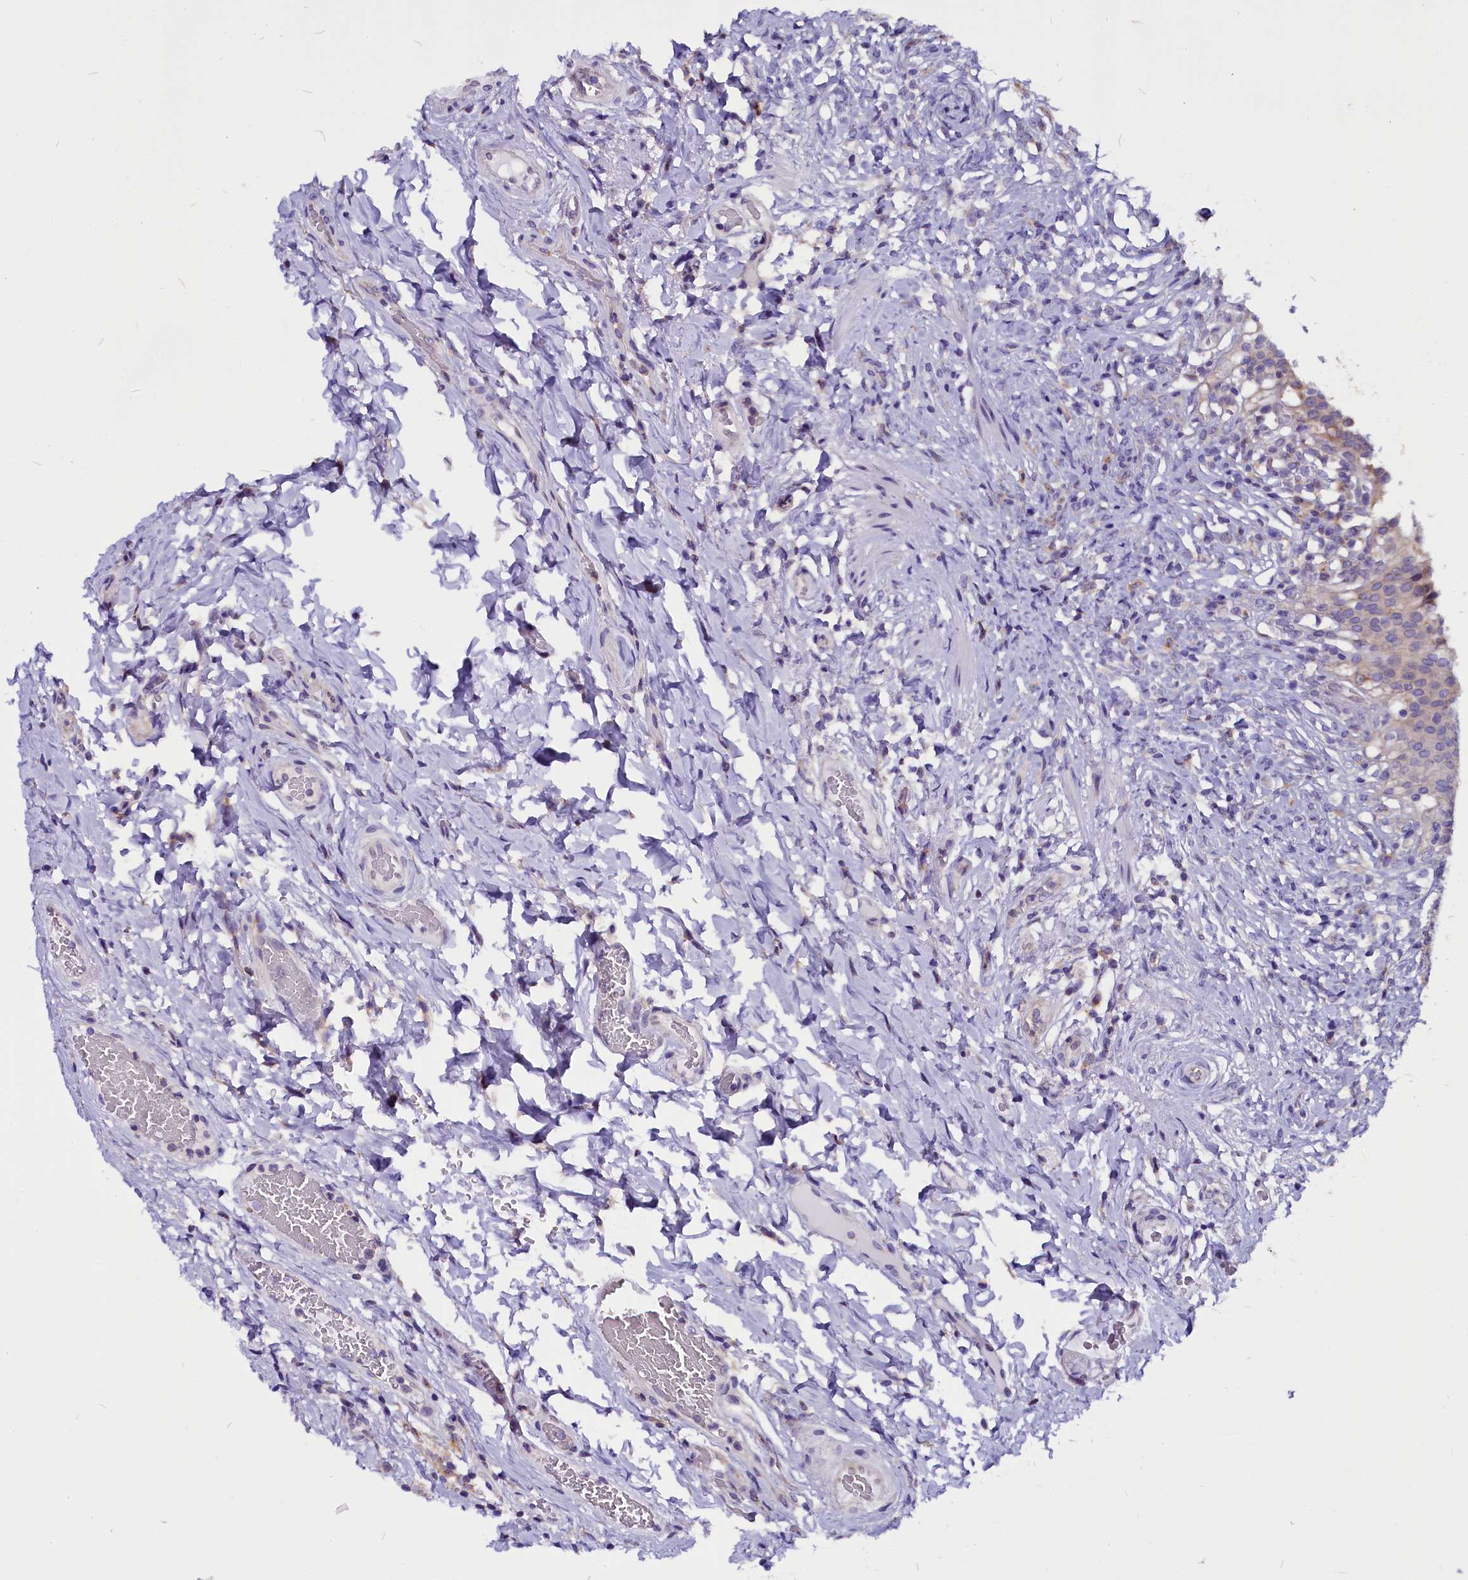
{"staining": {"intensity": "weak", "quantity": "<25%", "location": "cytoplasmic/membranous"}, "tissue": "urinary bladder", "cell_type": "Urothelial cells", "image_type": "normal", "snomed": [{"axis": "morphology", "description": "Normal tissue, NOS"}, {"axis": "morphology", "description": "Inflammation, NOS"}, {"axis": "topography", "description": "Urinary bladder"}], "caption": "The image displays no staining of urothelial cells in benign urinary bladder.", "gene": "CEP170", "patient": {"sex": "male", "age": 64}}